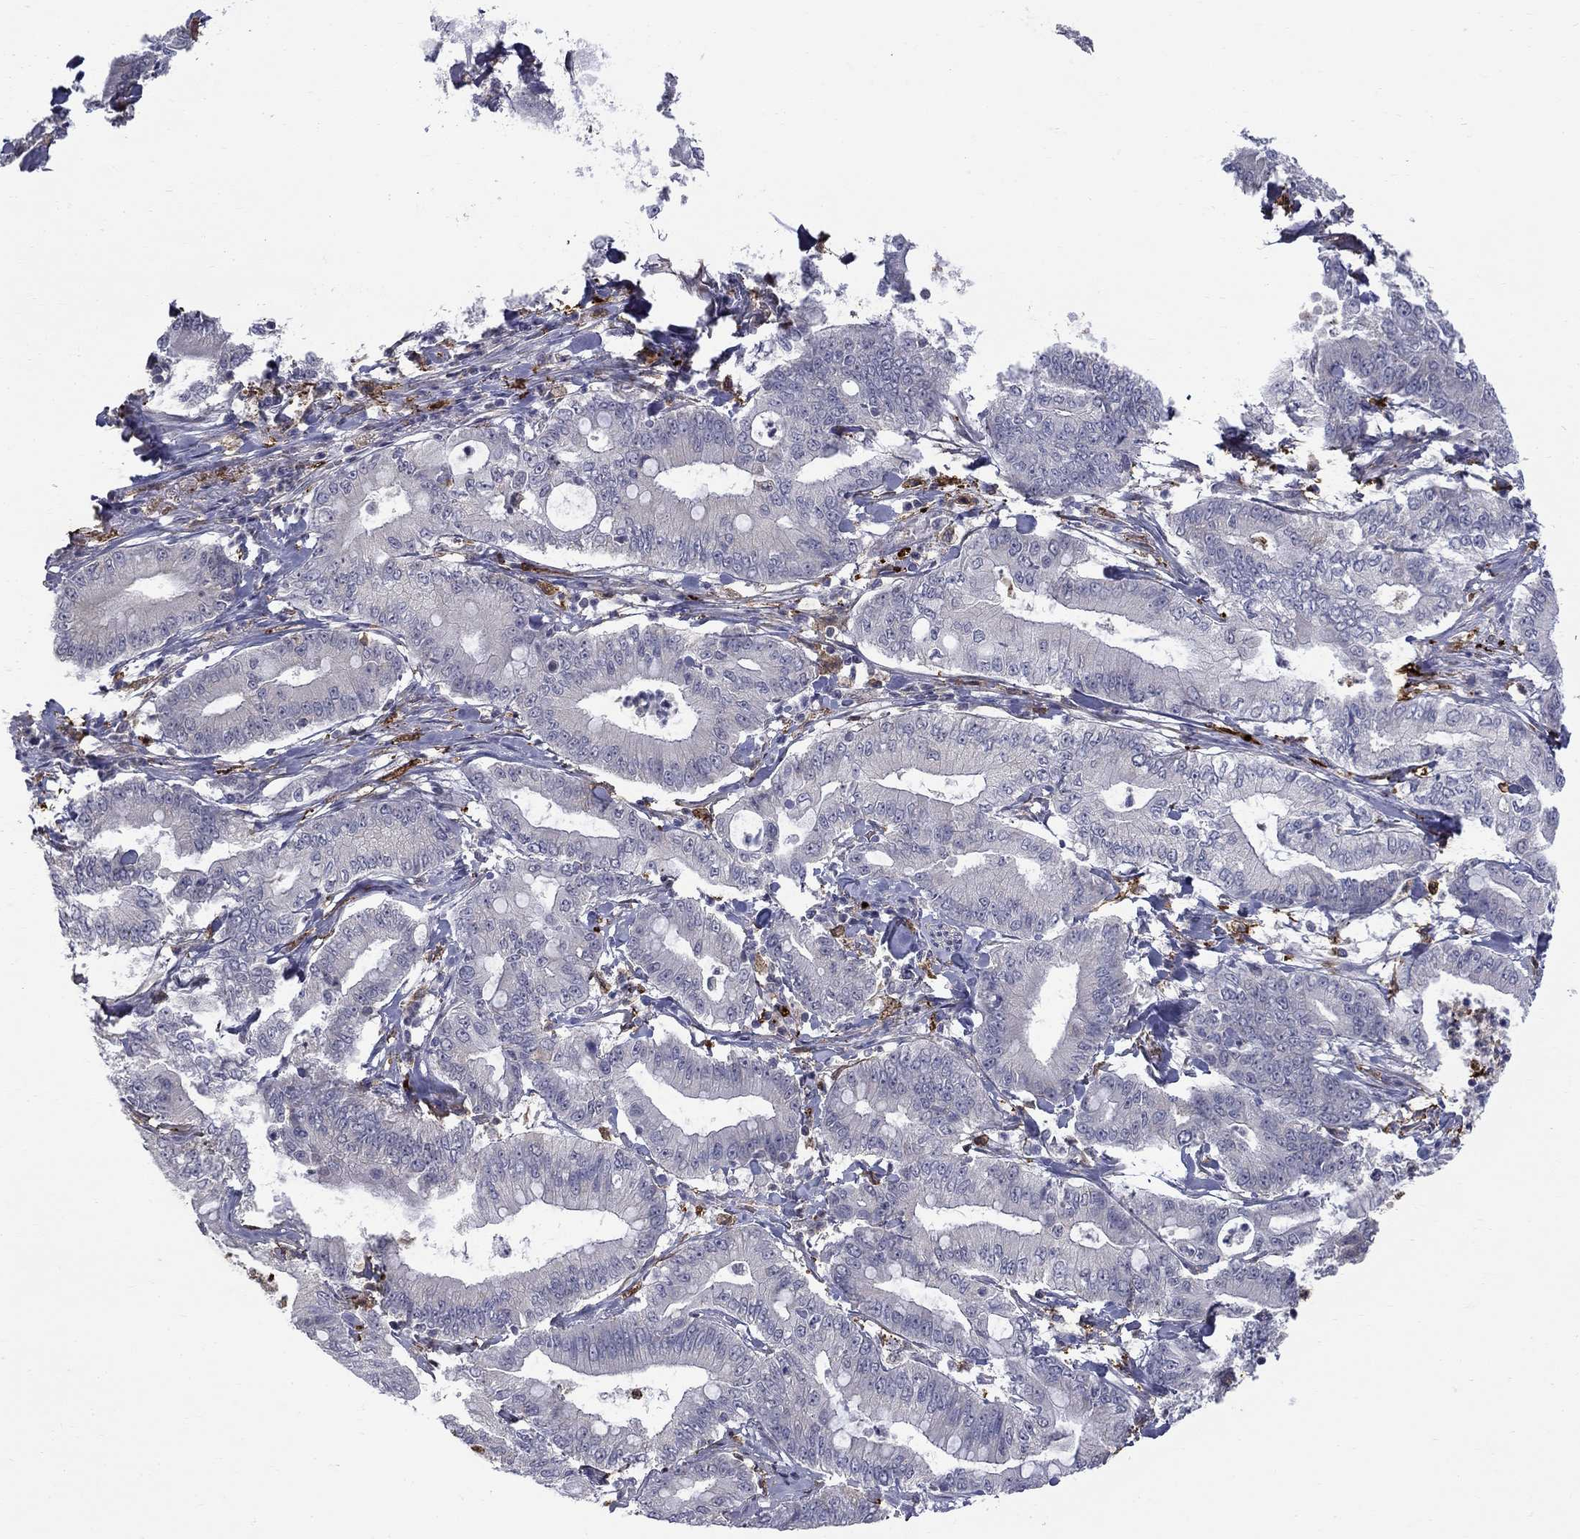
{"staining": {"intensity": "negative", "quantity": "none", "location": "none"}, "tissue": "pancreatic cancer", "cell_type": "Tumor cells", "image_type": "cancer", "snomed": [{"axis": "morphology", "description": "Adenocarcinoma, NOS"}, {"axis": "topography", "description": "Pancreas"}], "caption": "Tumor cells show no significant expression in pancreatic cancer (adenocarcinoma). The staining is performed using DAB (3,3'-diaminobenzidine) brown chromogen with nuclei counter-stained in using hematoxylin.", "gene": "PCBP3", "patient": {"sex": "male", "age": 71}}